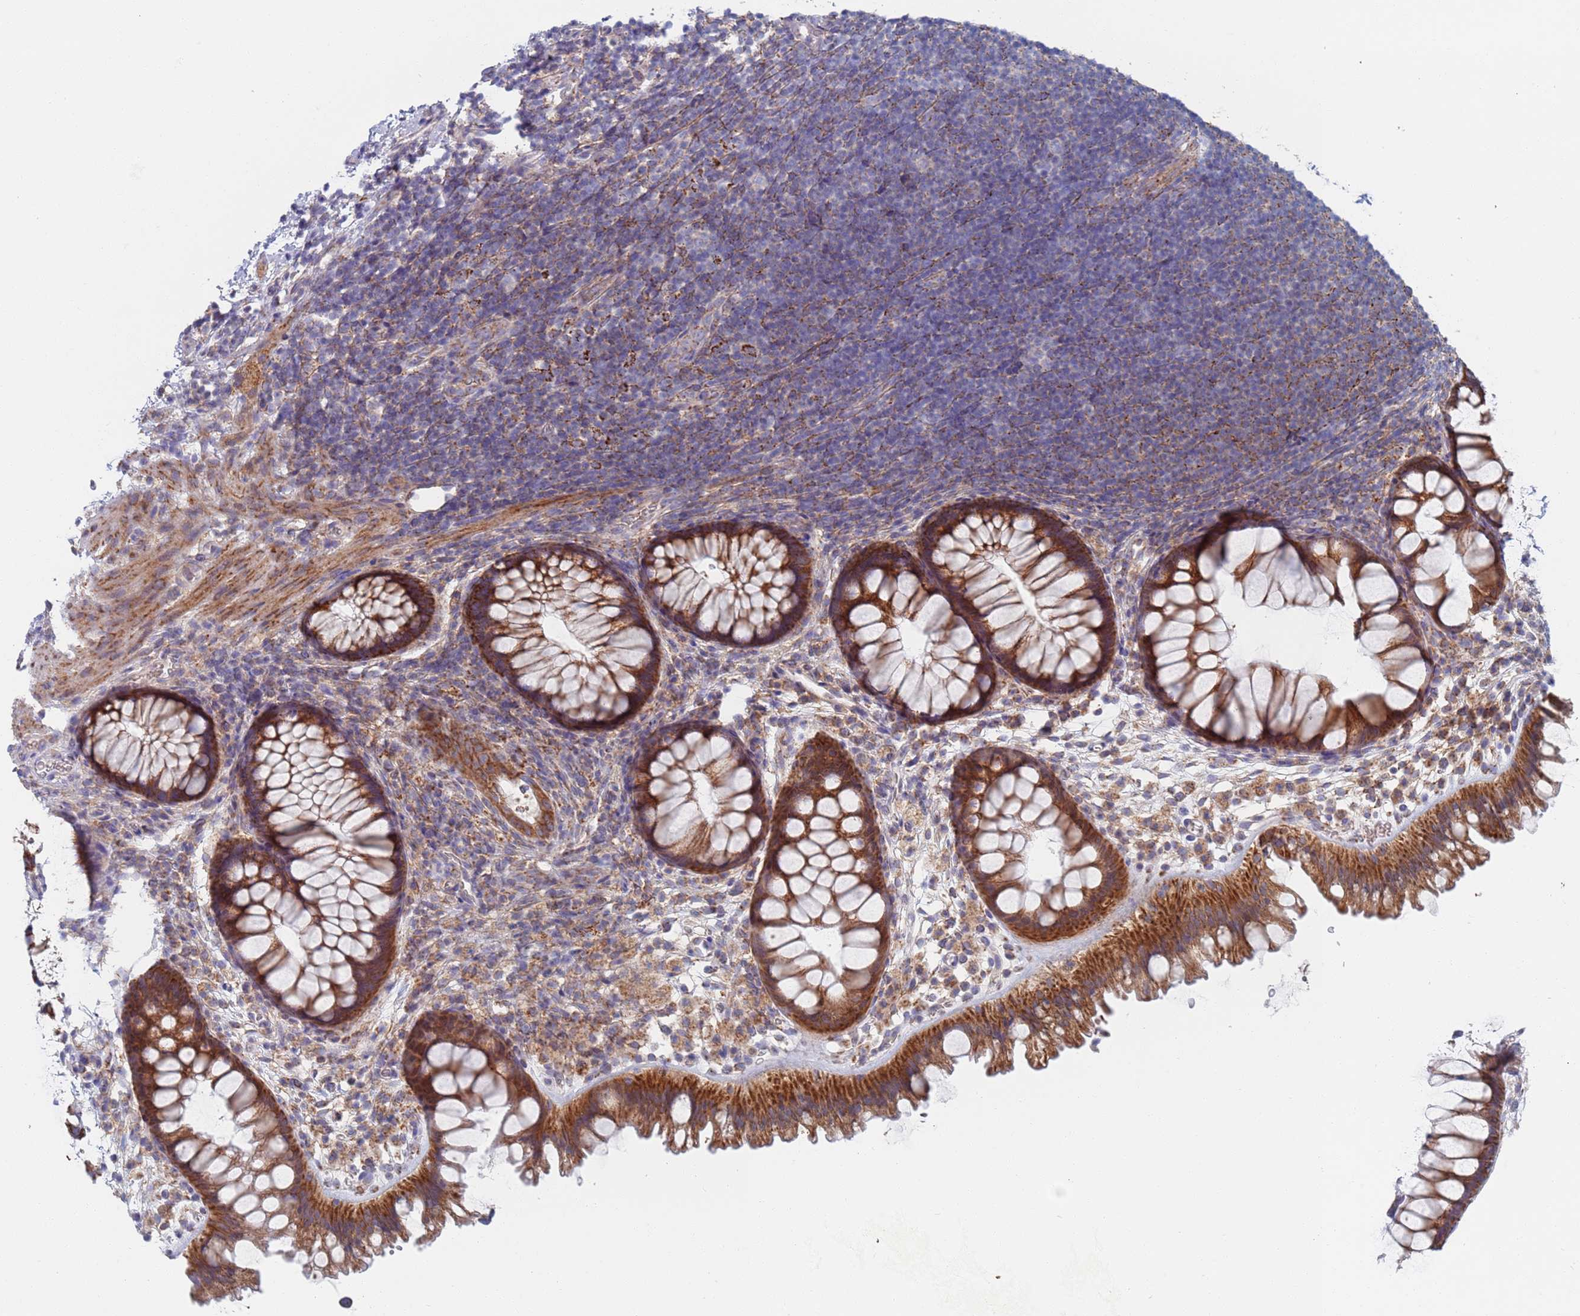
{"staining": {"intensity": "weak", "quantity": ">75%", "location": "cytoplasmic/membranous"}, "tissue": "colon", "cell_type": "Endothelial cells", "image_type": "normal", "snomed": [{"axis": "morphology", "description": "Normal tissue, NOS"}, {"axis": "topography", "description": "Colon"}], "caption": "Immunohistochemical staining of unremarkable human colon demonstrates >75% levels of weak cytoplasmic/membranous protein staining in about >75% of endothelial cells.", "gene": "CHCHD6", "patient": {"sex": "female", "age": 62}}